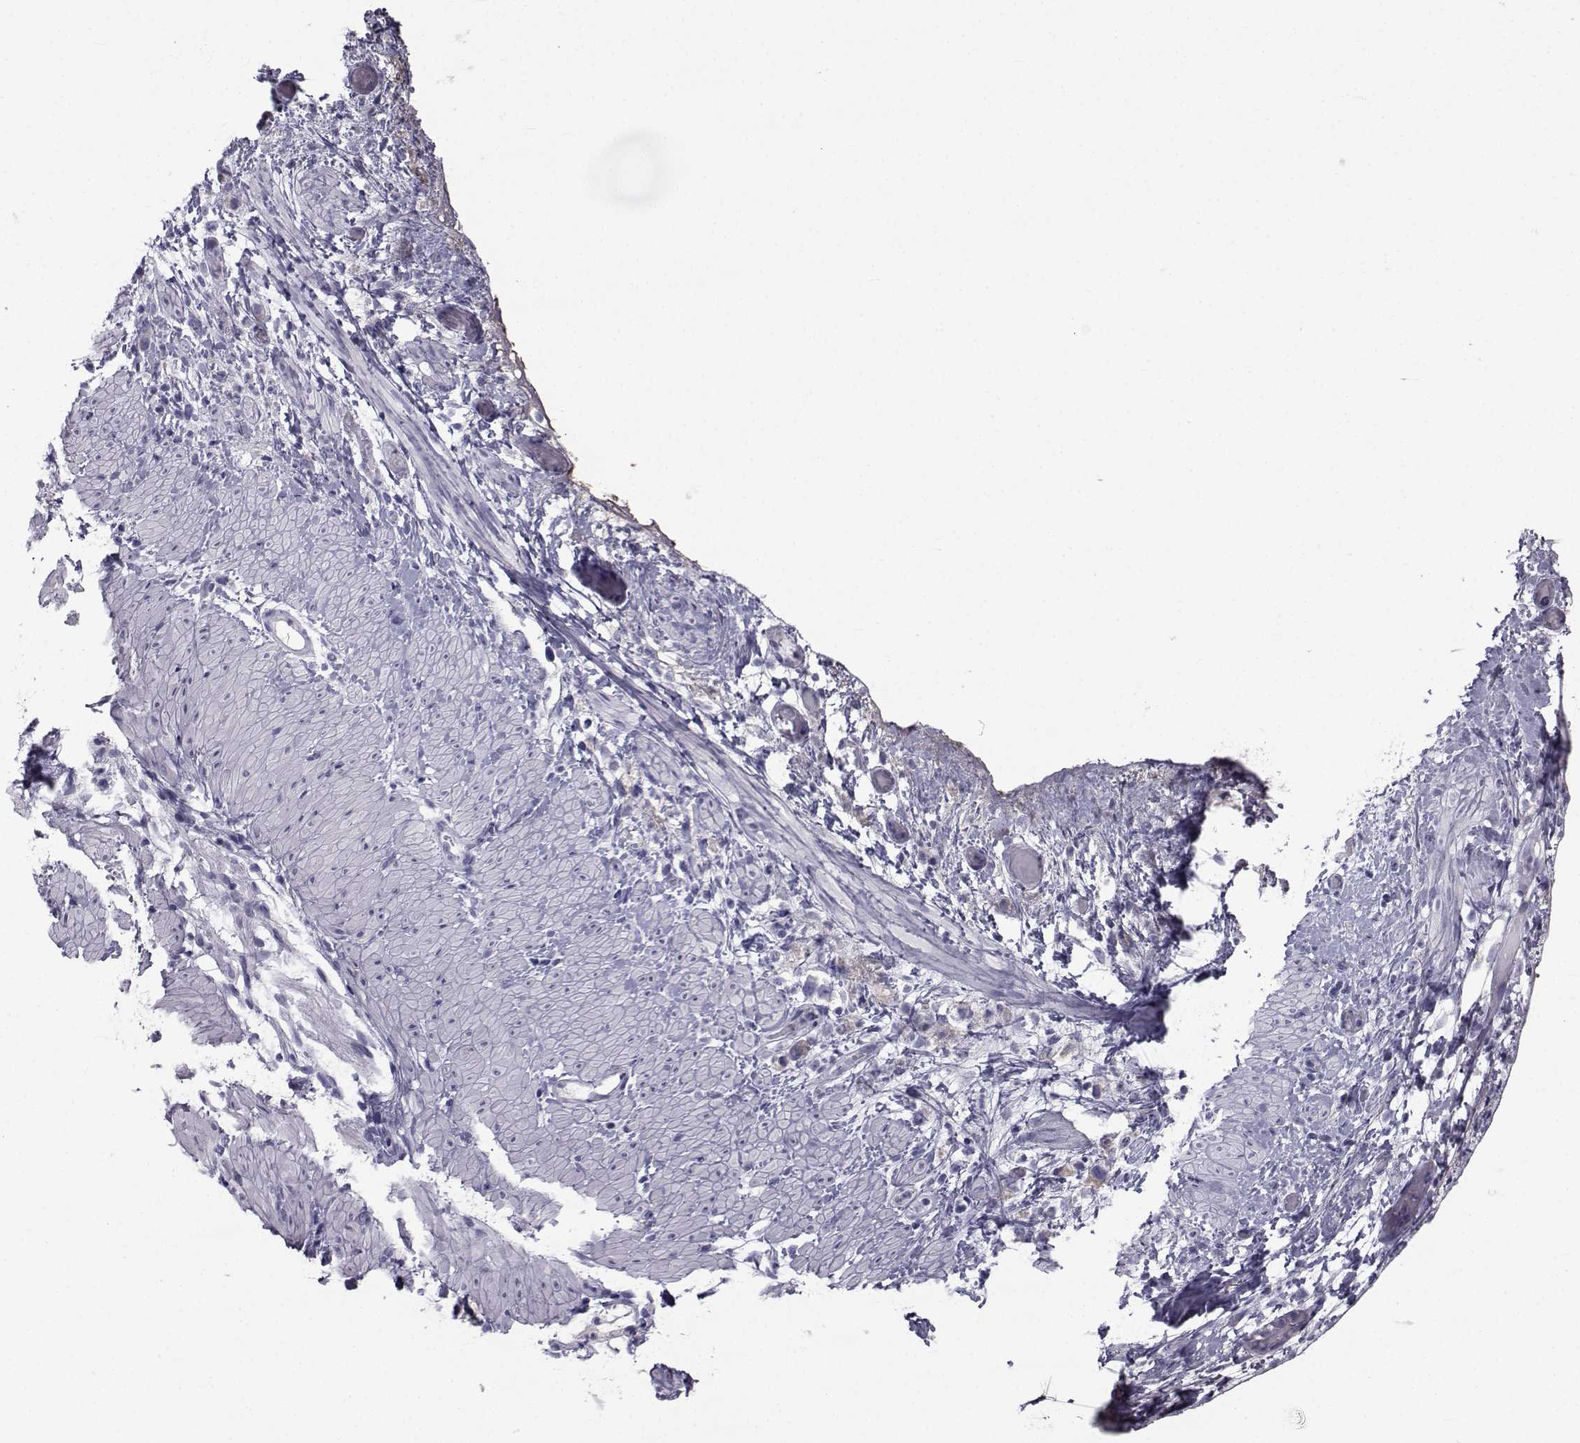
{"staining": {"intensity": "negative", "quantity": "none", "location": "none"}, "tissue": "stomach cancer", "cell_type": "Tumor cells", "image_type": "cancer", "snomed": [{"axis": "morphology", "description": "Adenocarcinoma, NOS"}, {"axis": "topography", "description": "Stomach"}], "caption": "Stomach cancer (adenocarcinoma) was stained to show a protein in brown. There is no significant staining in tumor cells.", "gene": "FDXR", "patient": {"sex": "female", "age": 59}}